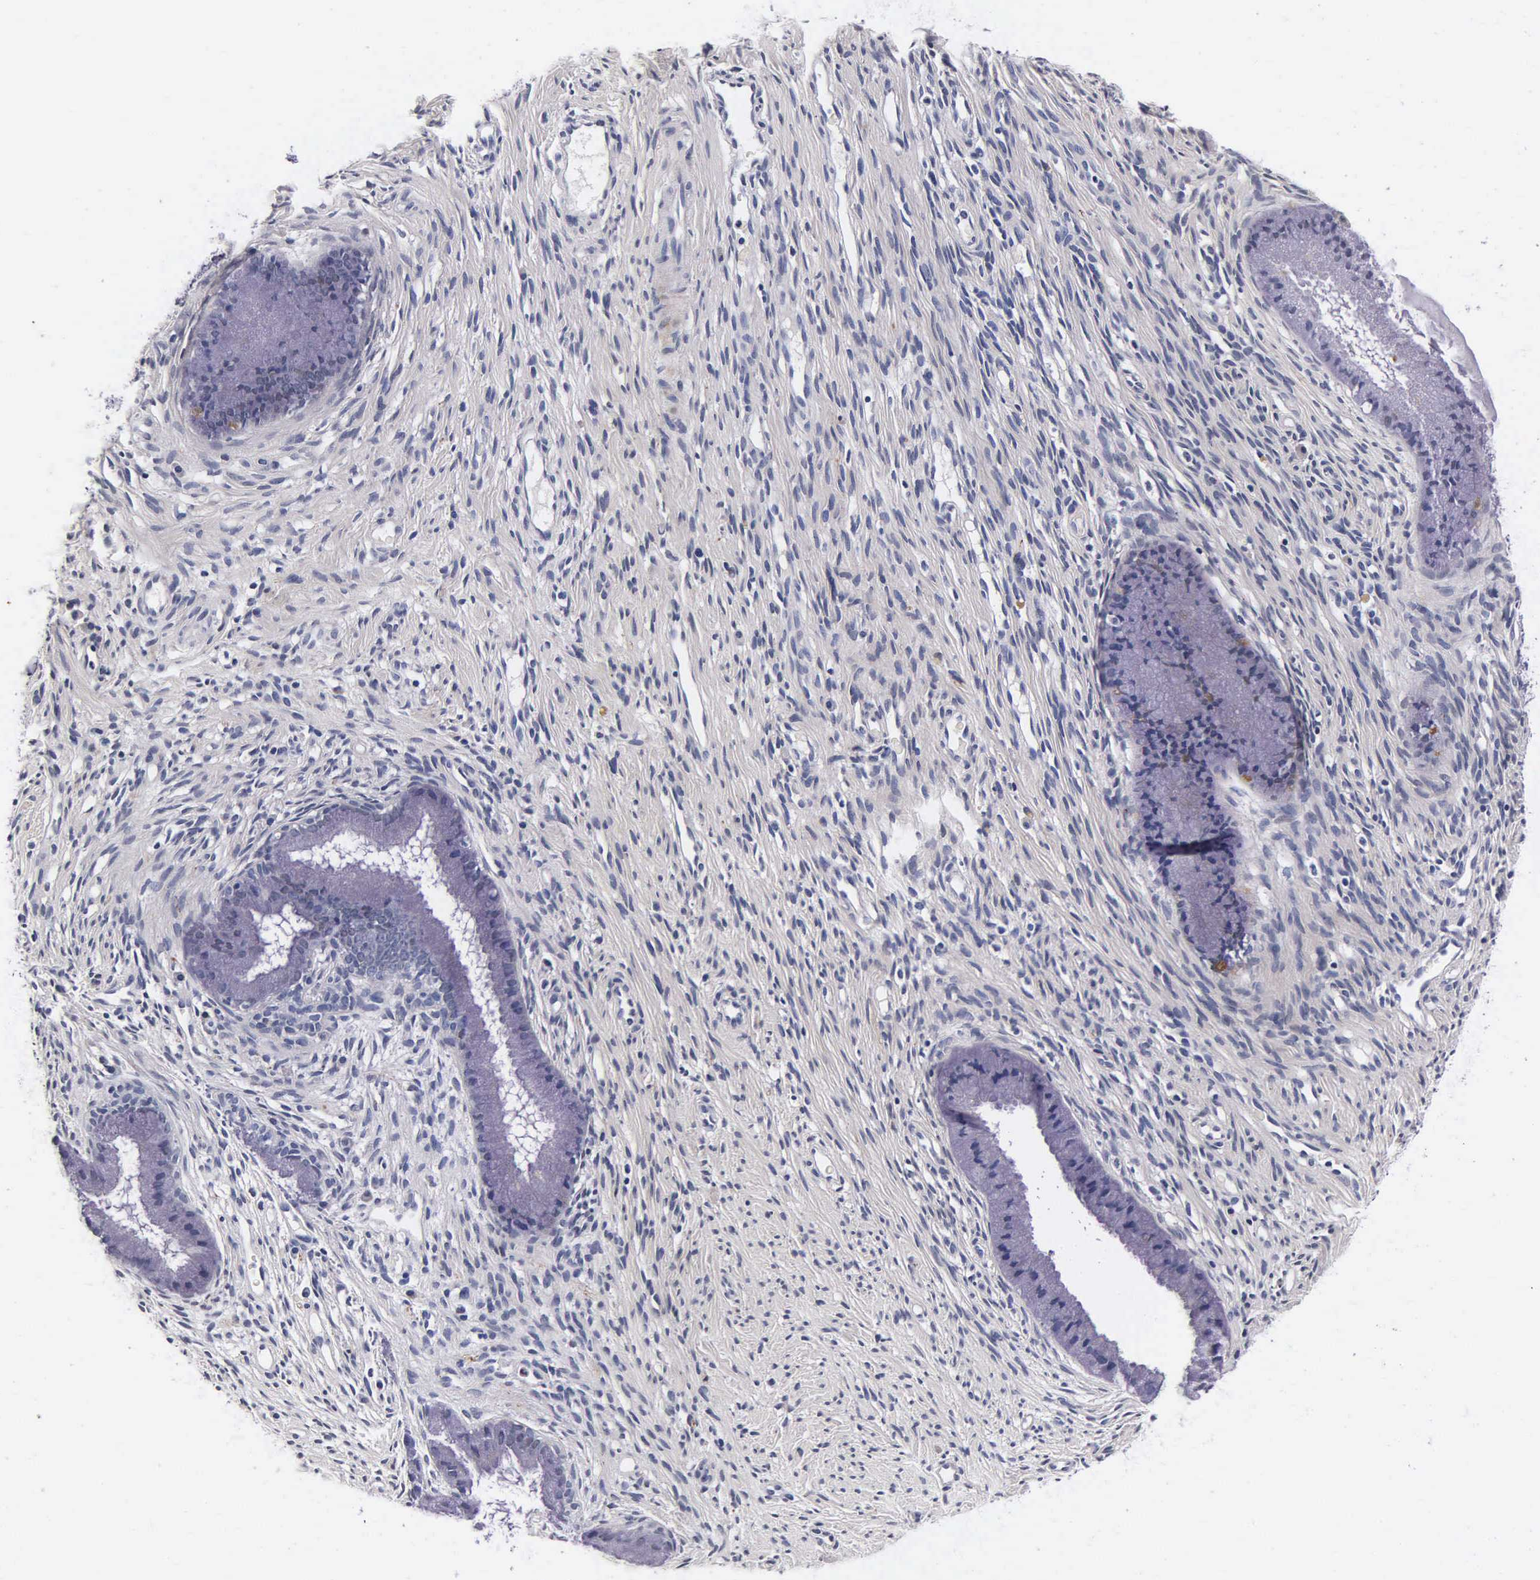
{"staining": {"intensity": "negative", "quantity": "none", "location": "none"}, "tissue": "cervix", "cell_type": "Glandular cells", "image_type": "normal", "snomed": [{"axis": "morphology", "description": "Normal tissue, NOS"}, {"axis": "topography", "description": "Cervix"}], "caption": "Immunohistochemistry histopathology image of normal human cervix stained for a protein (brown), which displays no expression in glandular cells.", "gene": "ENO2", "patient": {"sex": "female", "age": 82}}